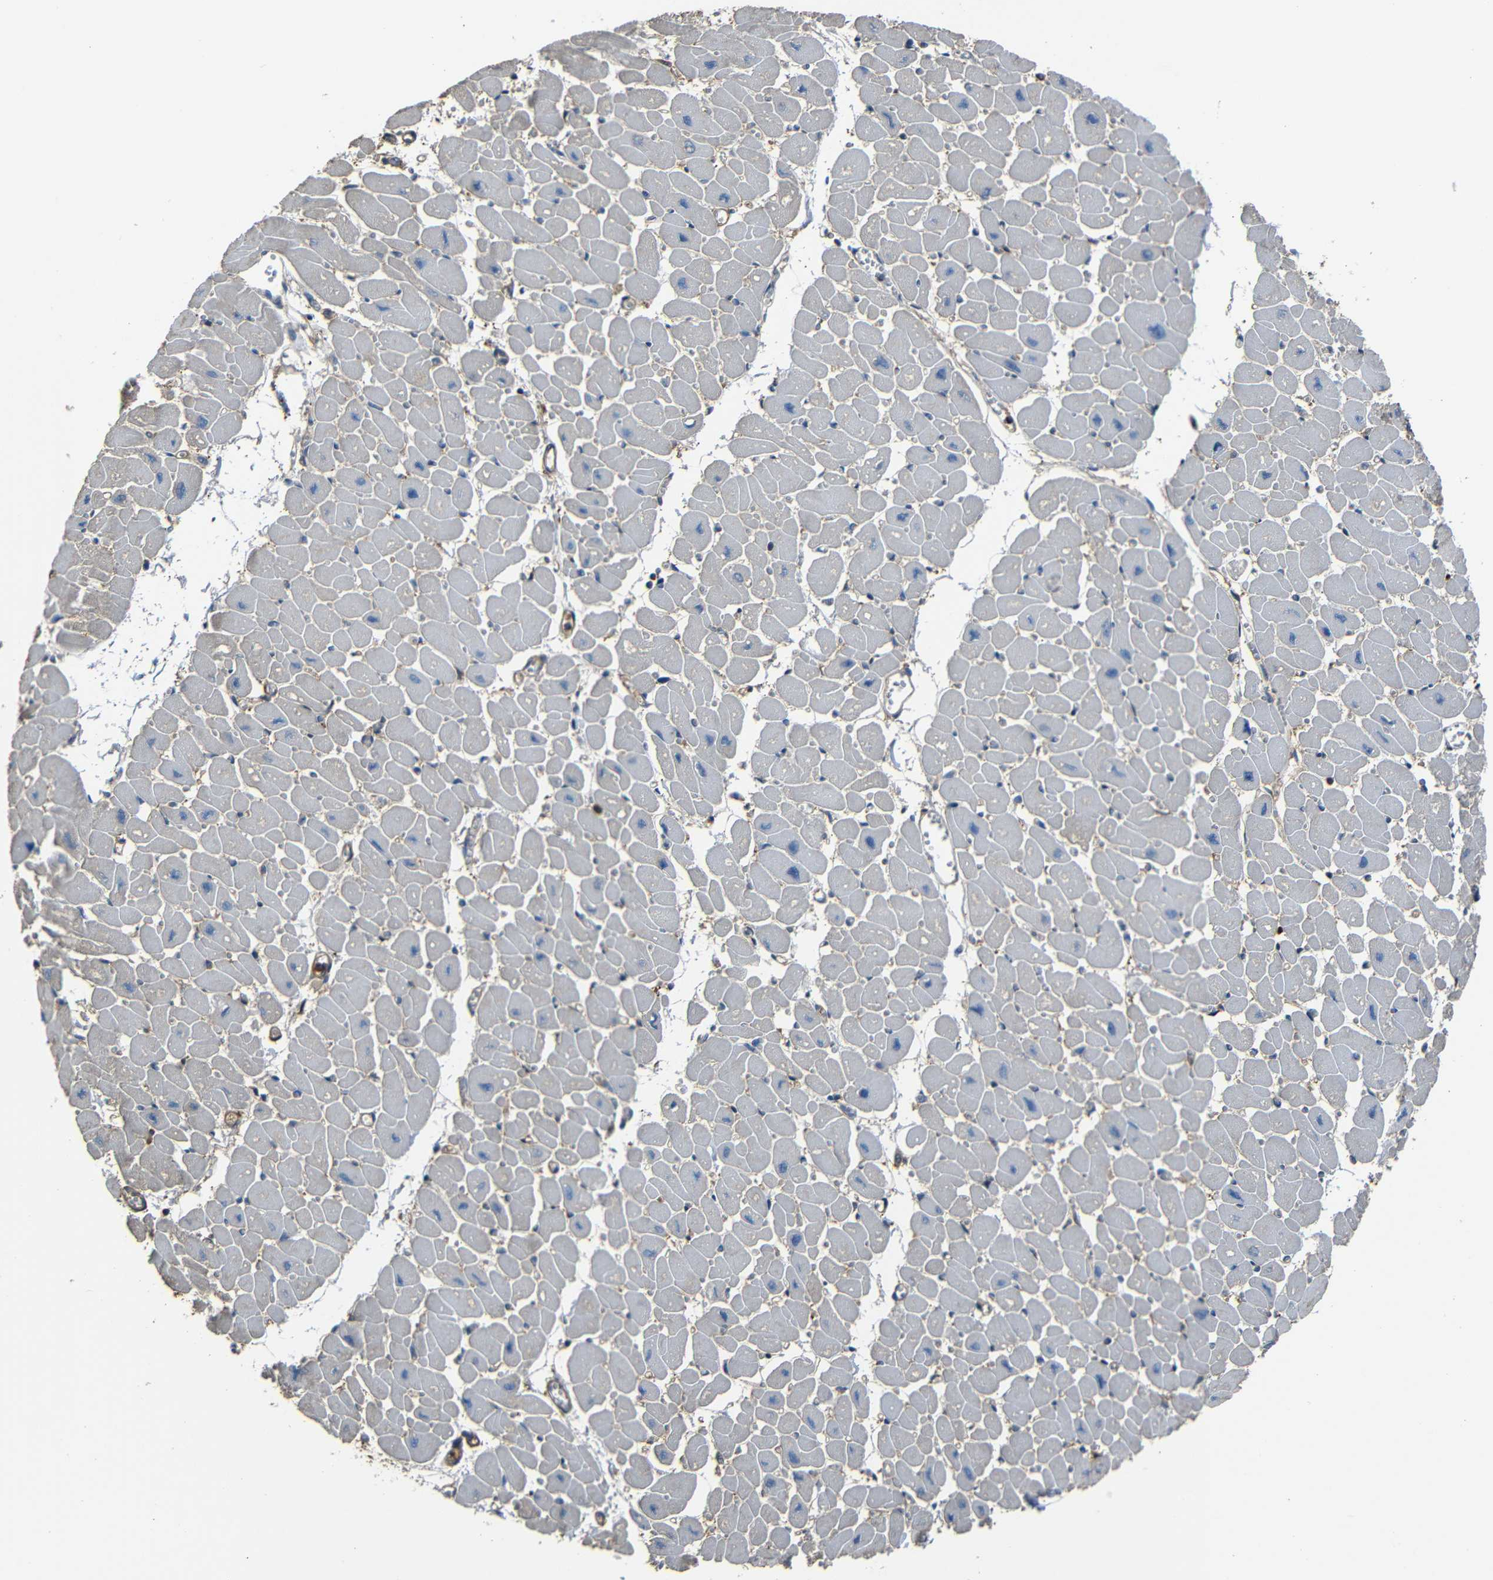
{"staining": {"intensity": "negative", "quantity": "none", "location": "none"}, "tissue": "heart muscle", "cell_type": "Cardiomyocytes", "image_type": "normal", "snomed": [{"axis": "morphology", "description": "Normal tissue, NOS"}, {"axis": "topography", "description": "Heart"}], "caption": "Immunohistochemical staining of unremarkable human heart muscle reveals no significant positivity in cardiomyocytes. Brightfield microscopy of immunohistochemistry stained with DAB (brown) and hematoxylin (blue), captured at high magnification.", "gene": "ADGRE5", "patient": {"sex": "female", "age": 54}}